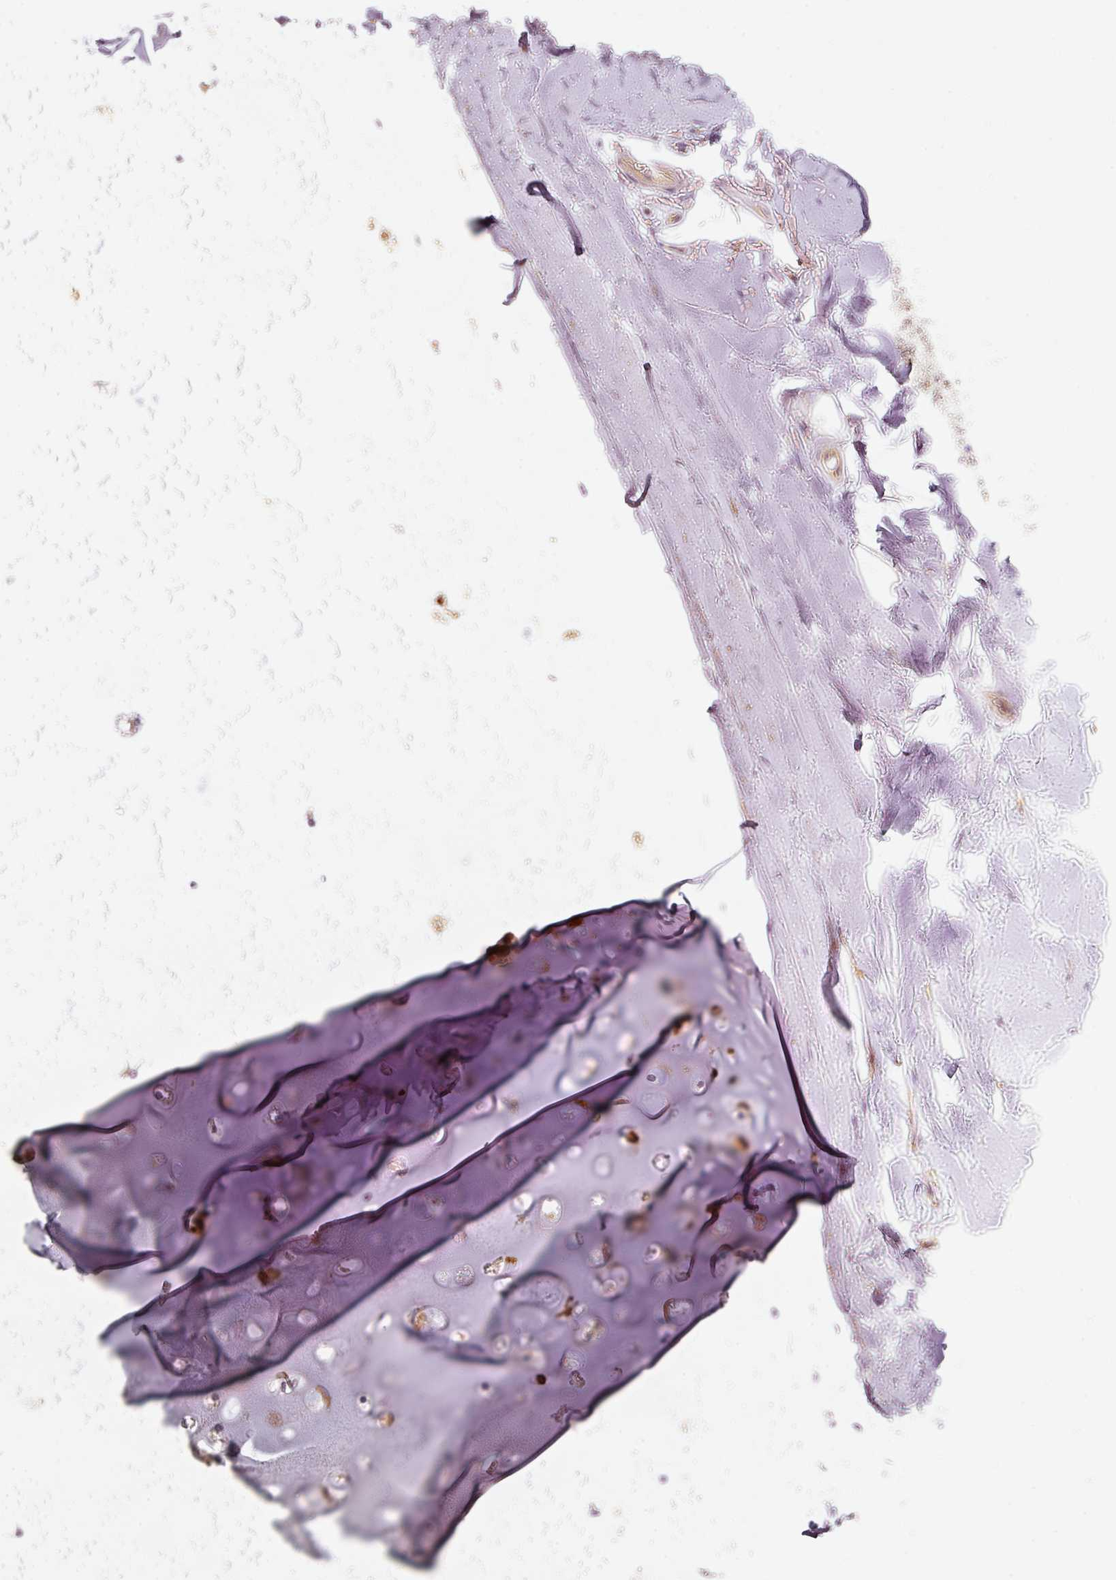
{"staining": {"intensity": "moderate", "quantity": "25%-75%", "location": "cytoplasmic/membranous"}, "tissue": "soft tissue", "cell_type": "Chondrocytes", "image_type": "normal", "snomed": [{"axis": "morphology", "description": "Normal tissue, NOS"}, {"axis": "morphology", "description": "Squamous cell carcinoma, NOS"}, {"axis": "topography", "description": "Bronchus"}, {"axis": "topography", "description": "Lung"}], "caption": "Protein staining by IHC demonstrates moderate cytoplasmic/membranous staining in about 25%-75% of chondrocytes in unremarkable soft tissue. The staining was performed using DAB to visualize the protein expression in brown, while the nuclei were stained in blue with hematoxylin (Magnification: 20x).", "gene": "IQGAP2", "patient": {"sex": "female", "age": 70}}